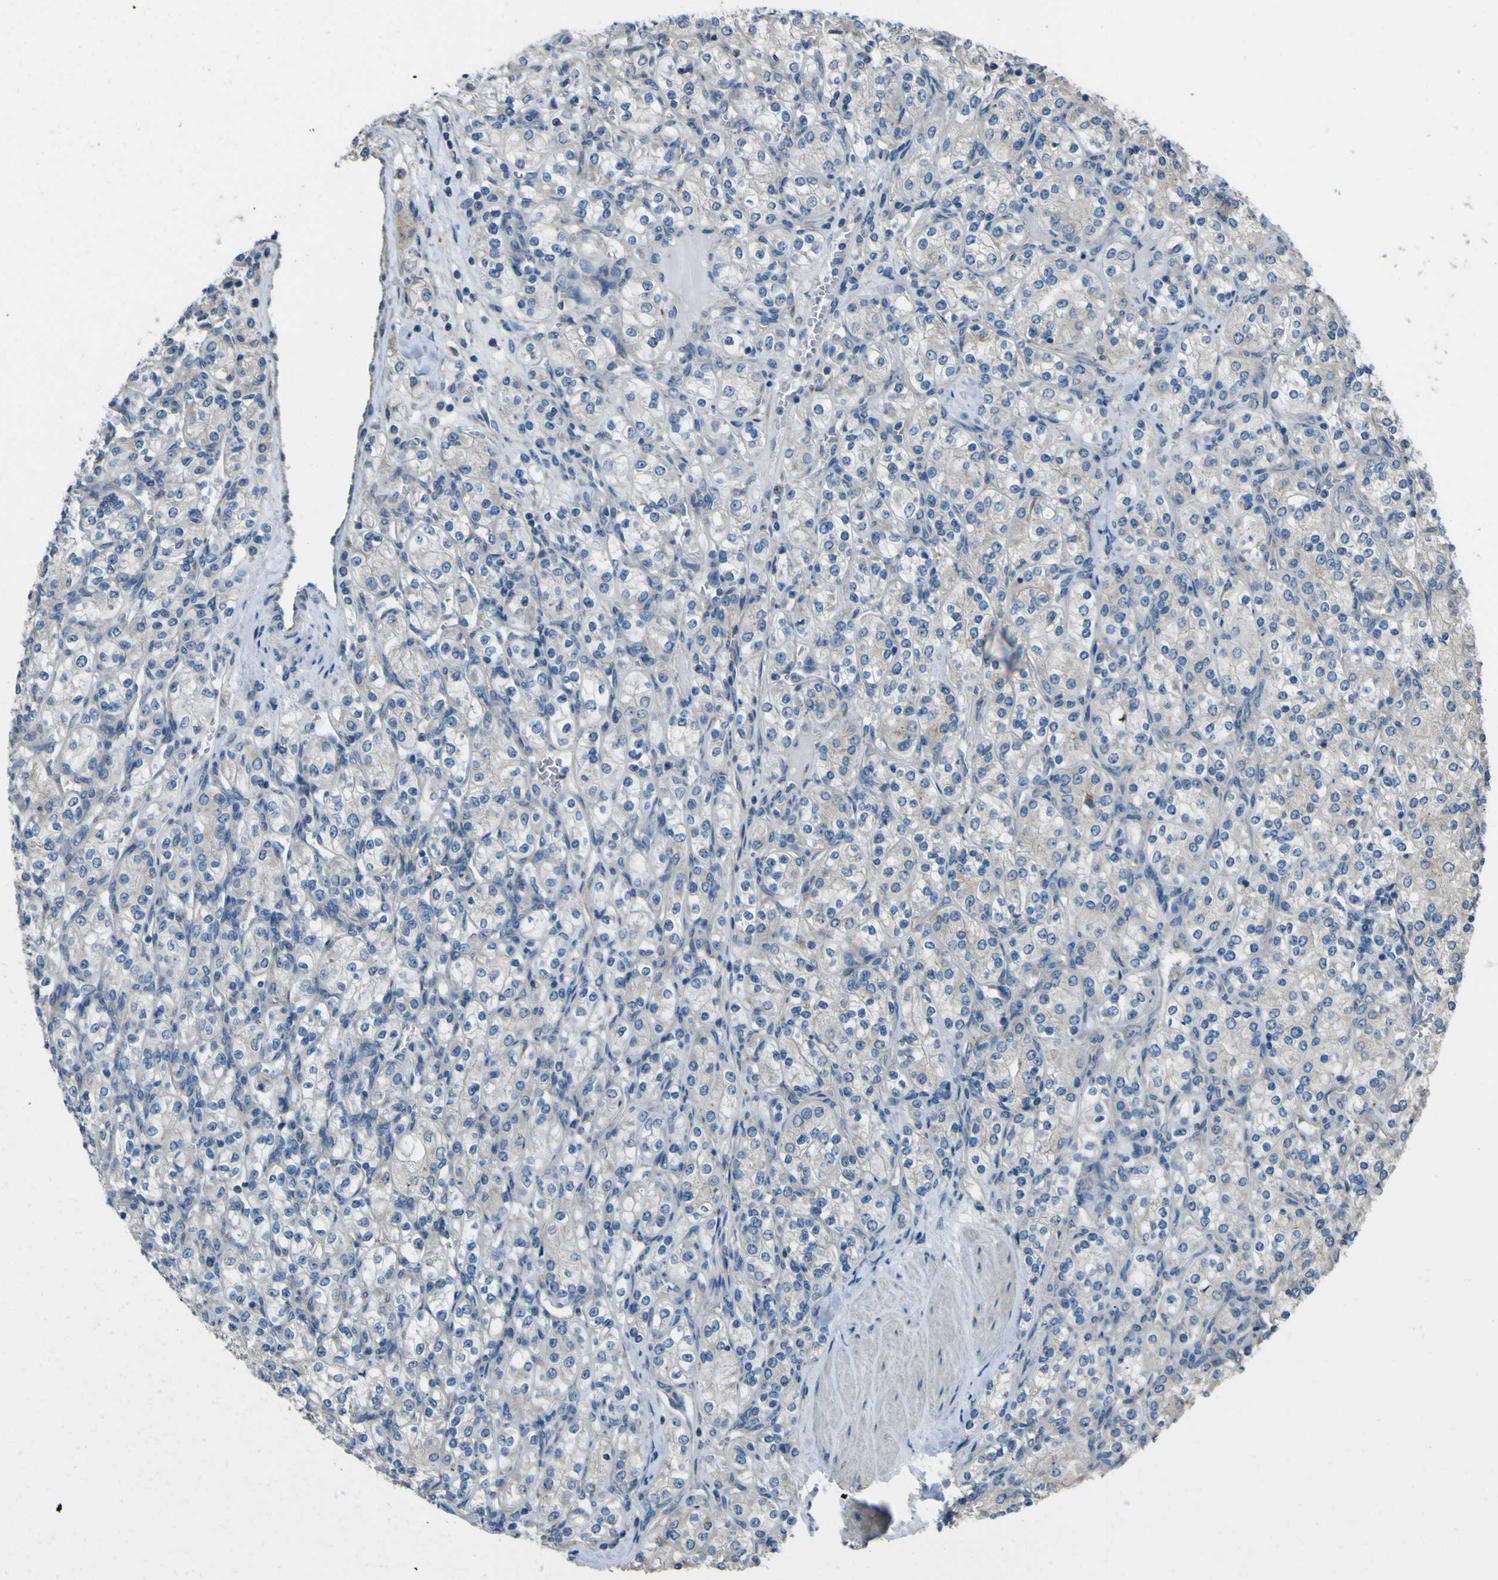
{"staining": {"intensity": "negative", "quantity": "none", "location": "none"}, "tissue": "renal cancer", "cell_type": "Tumor cells", "image_type": "cancer", "snomed": [{"axis": "morphology", "description": "Adenocarcinoma, NOS"}, {"axis": "topography", "description": "Kidney"}], "caption": "Tumor cells show no significant protein expression in renal cancer. (Brightfield microscopy of DAB (3,3'-diaminobenzidine) immunohistochemistry at high magnification).", "gene": "NAALADL2", "patient": {"sex": "male", "age": 77}}